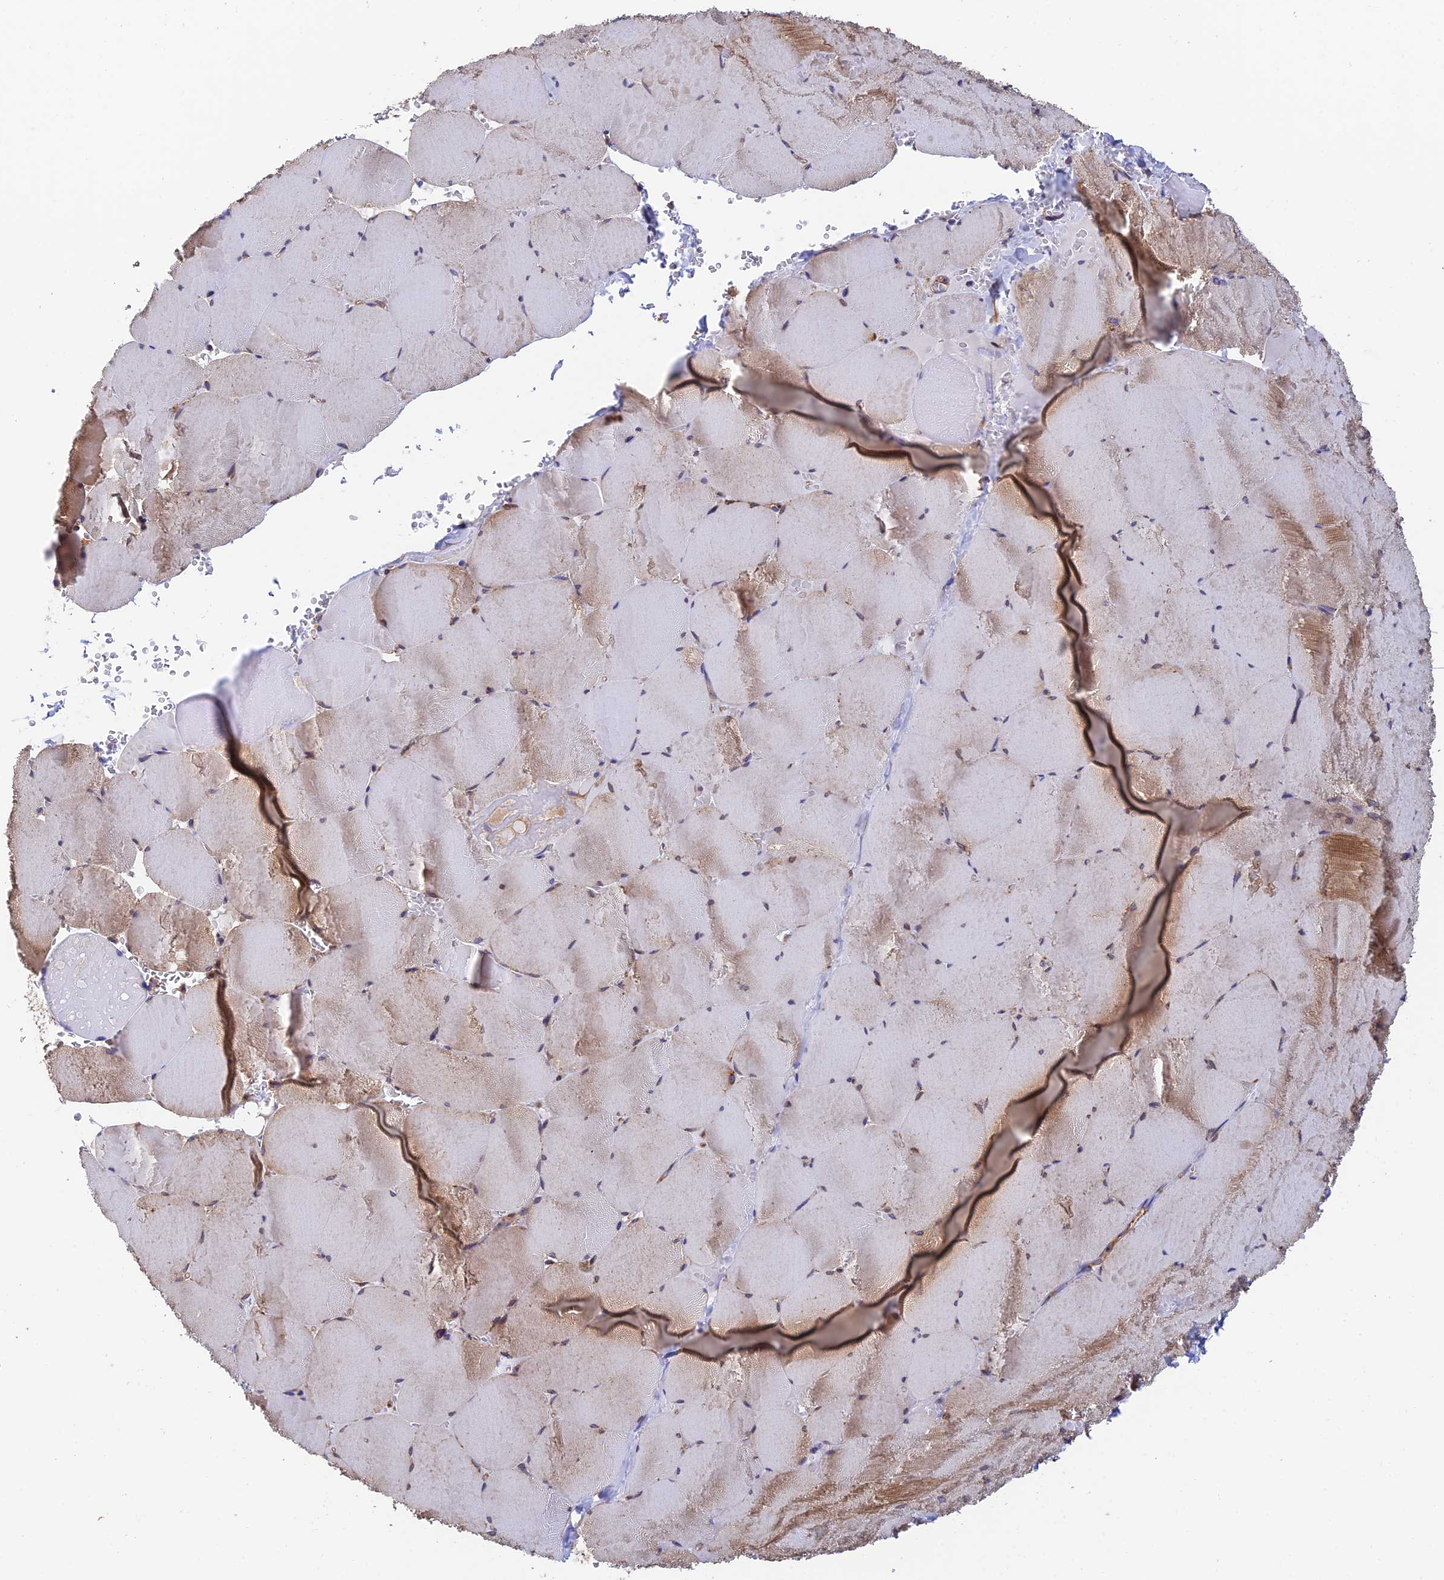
{"staining": {"intensity": "weak", "quantity": "25%-75%", "location": "cytoplasmic/membranous"}, "tissue": "skeletal muscle", "cell_type": "Myocytes", "image_type": "normal", "snomed": [{"axis": "morphology", "description": "Normal tissue, NOS"}, {"axis": "topography", "description": "Skeletal muscle"}, {"axis": "topography", "description": "Head-Neck"}], "caption": "Immunohistochemistry (IHC) of benign skeletal muscle reveals low levels of weak cytoplasmic/membranous expression in approximately 25%-75% of myocytes.", "gene": "DCTN2", "patient": {"sex": "male", "age": 66}}